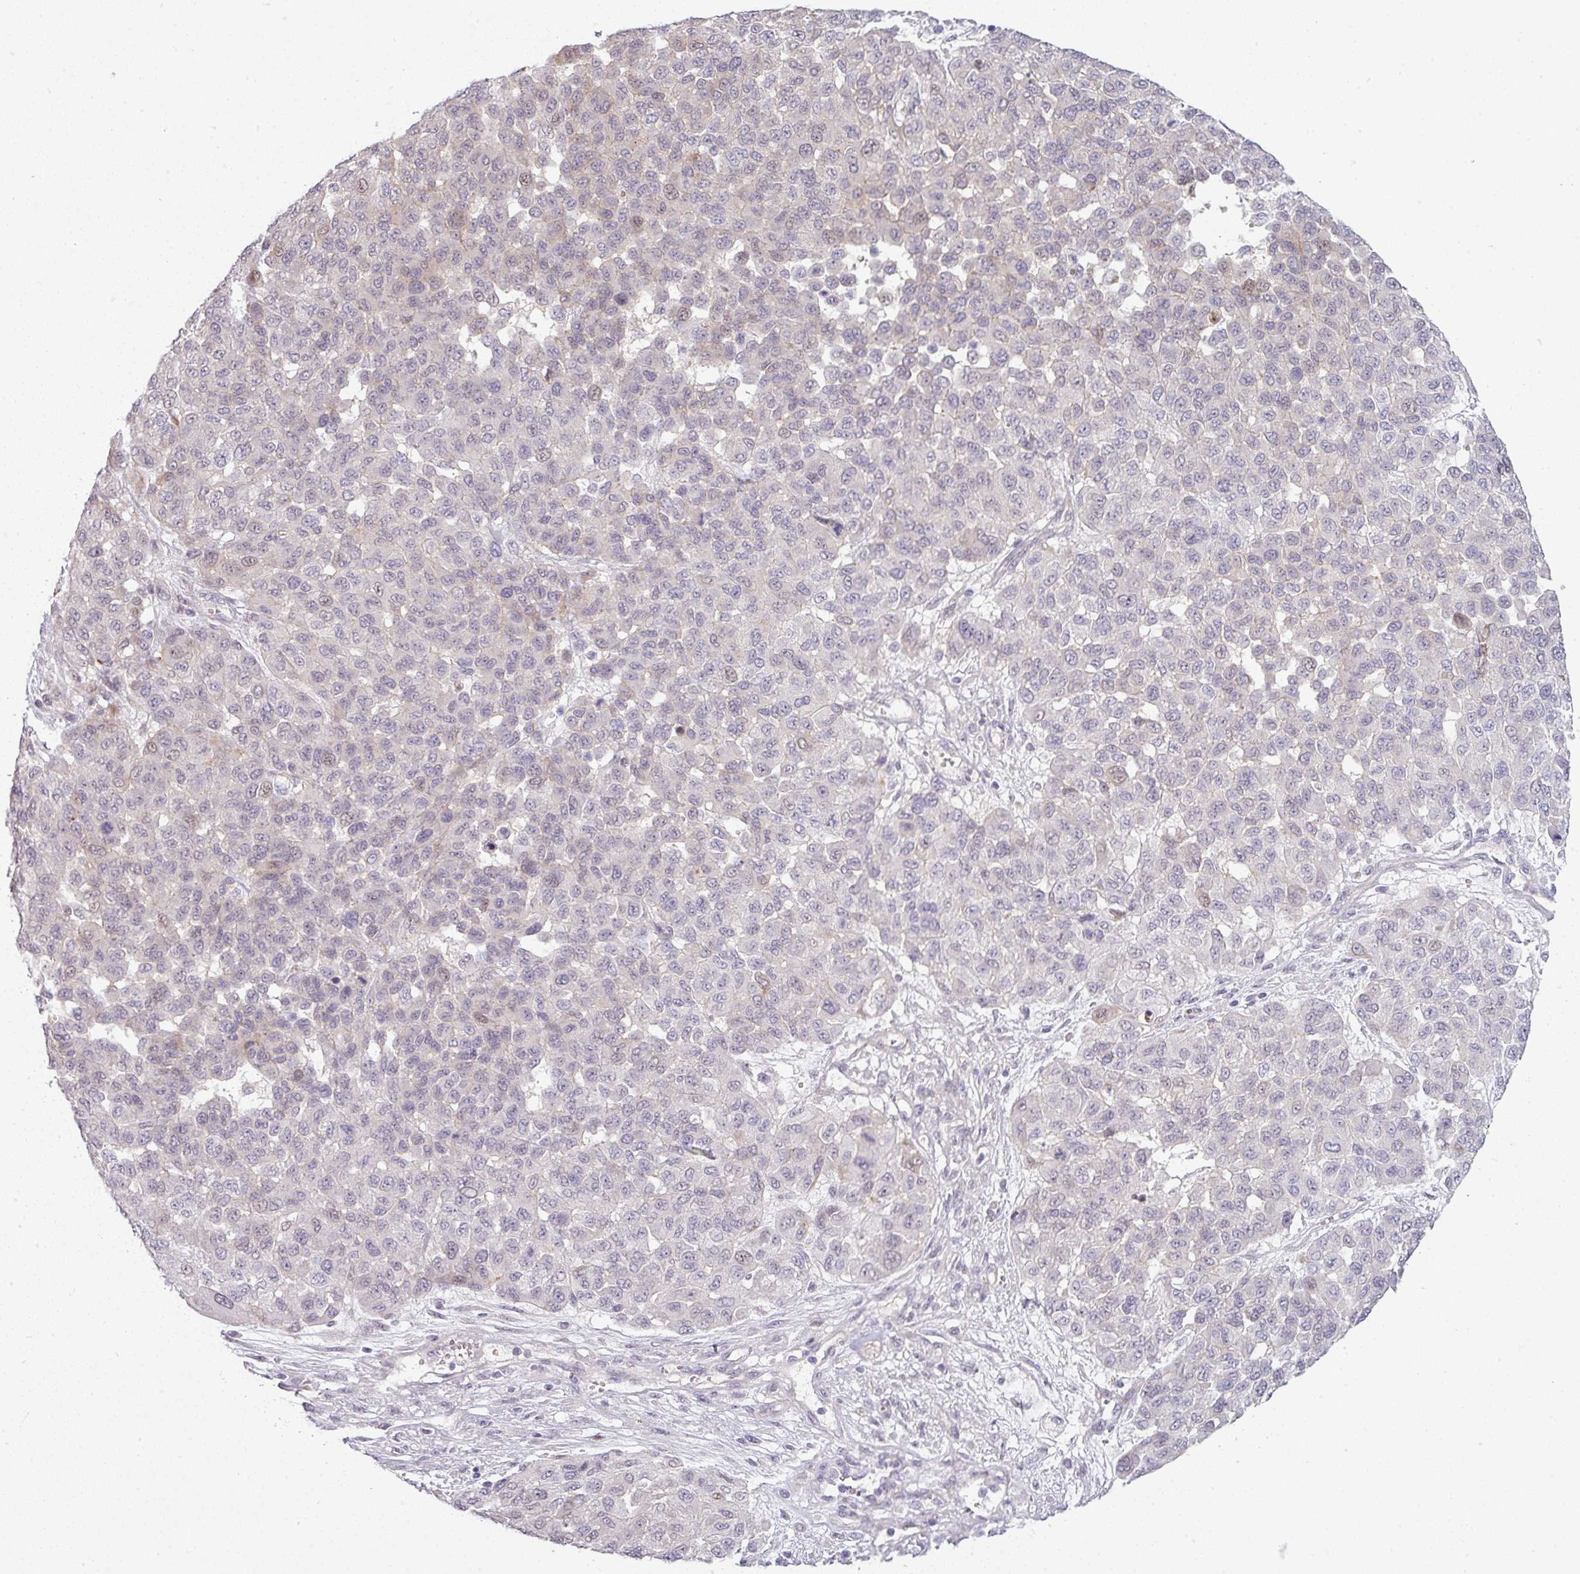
{"staining": {"intensity": "negative", "quantity": "none", "location": "none"}, "tissue": "melanoma", "cell_type": "Tumor cells", "image_type": "cancer", "snomed": [{"axis": "morphology", "description": "Malignant melanoma, NOS"}, {"axis": "topography", "description": "Skin"}], "caption": "There is no significant positivity in tumor cells of melanoma. (Brightfield microscopy of DAB IHC at high magnification).", "gene": "C2orf16", "patient": {"sex": "male", "age": 62}}